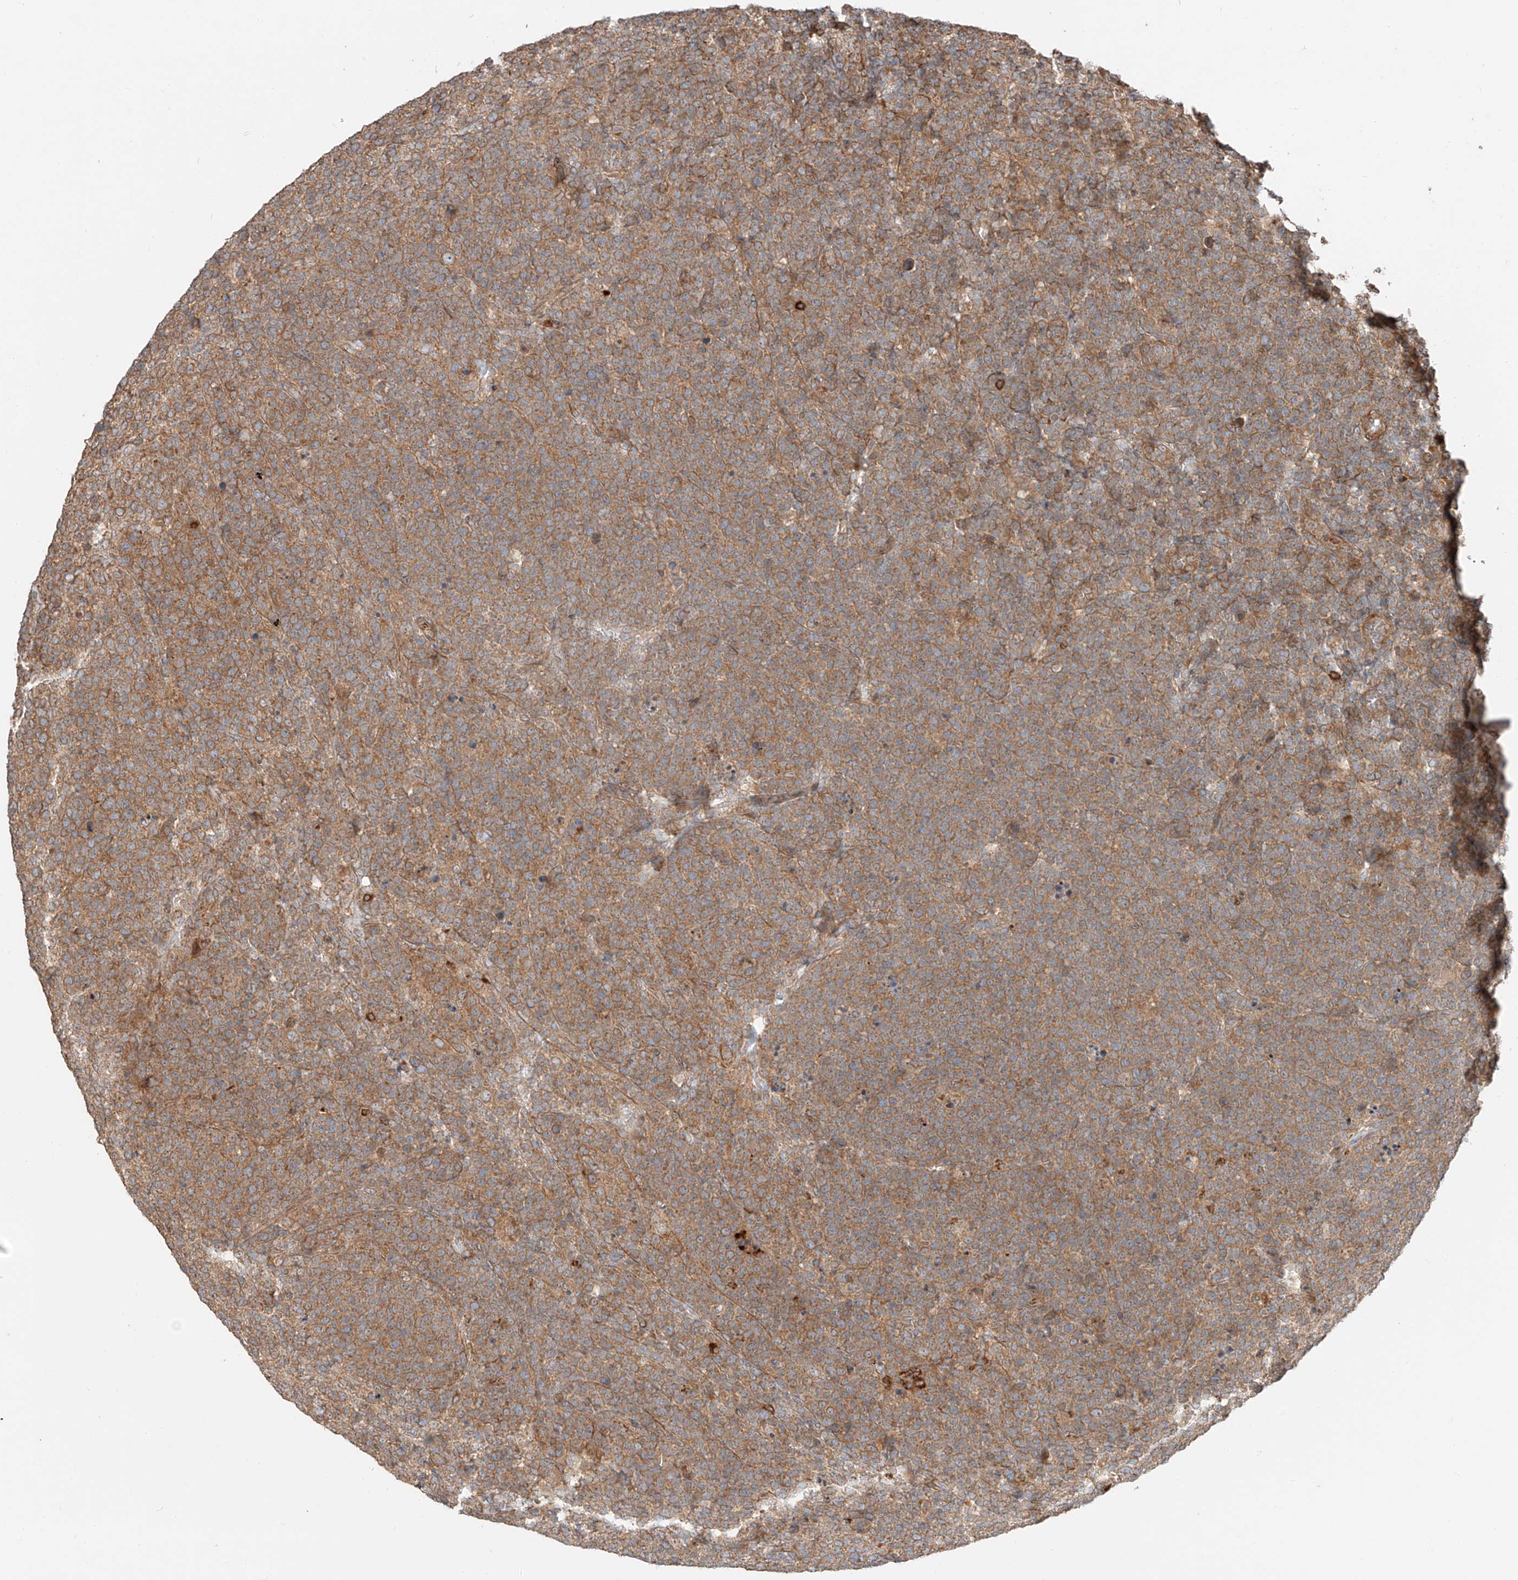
{"staining": {"intensity": "moderate", "quantity": ">75%", "location": "cytoplasmic/membranous"}, "tissue": "lymphoma", "cell_type": "Tumor cells", "image_type": "cancer", "snomed": [{"axis": "morphology", "description": "Malignant lymphoma, non-Hodgkin's type, High grade"}, {"axis": "topography", "description": "Lymph node"}], "caption": "Moderate cytoplasmic/membranous positivity is seen in approximately >75% of tumor cells in lymphoma. (DAB (3,3'-diaminobenzidine) IHC, brown staining for protein, blue staining for nuclei).", "gene": "CEP162", "patient": {"sex": "male", "age": 61}}